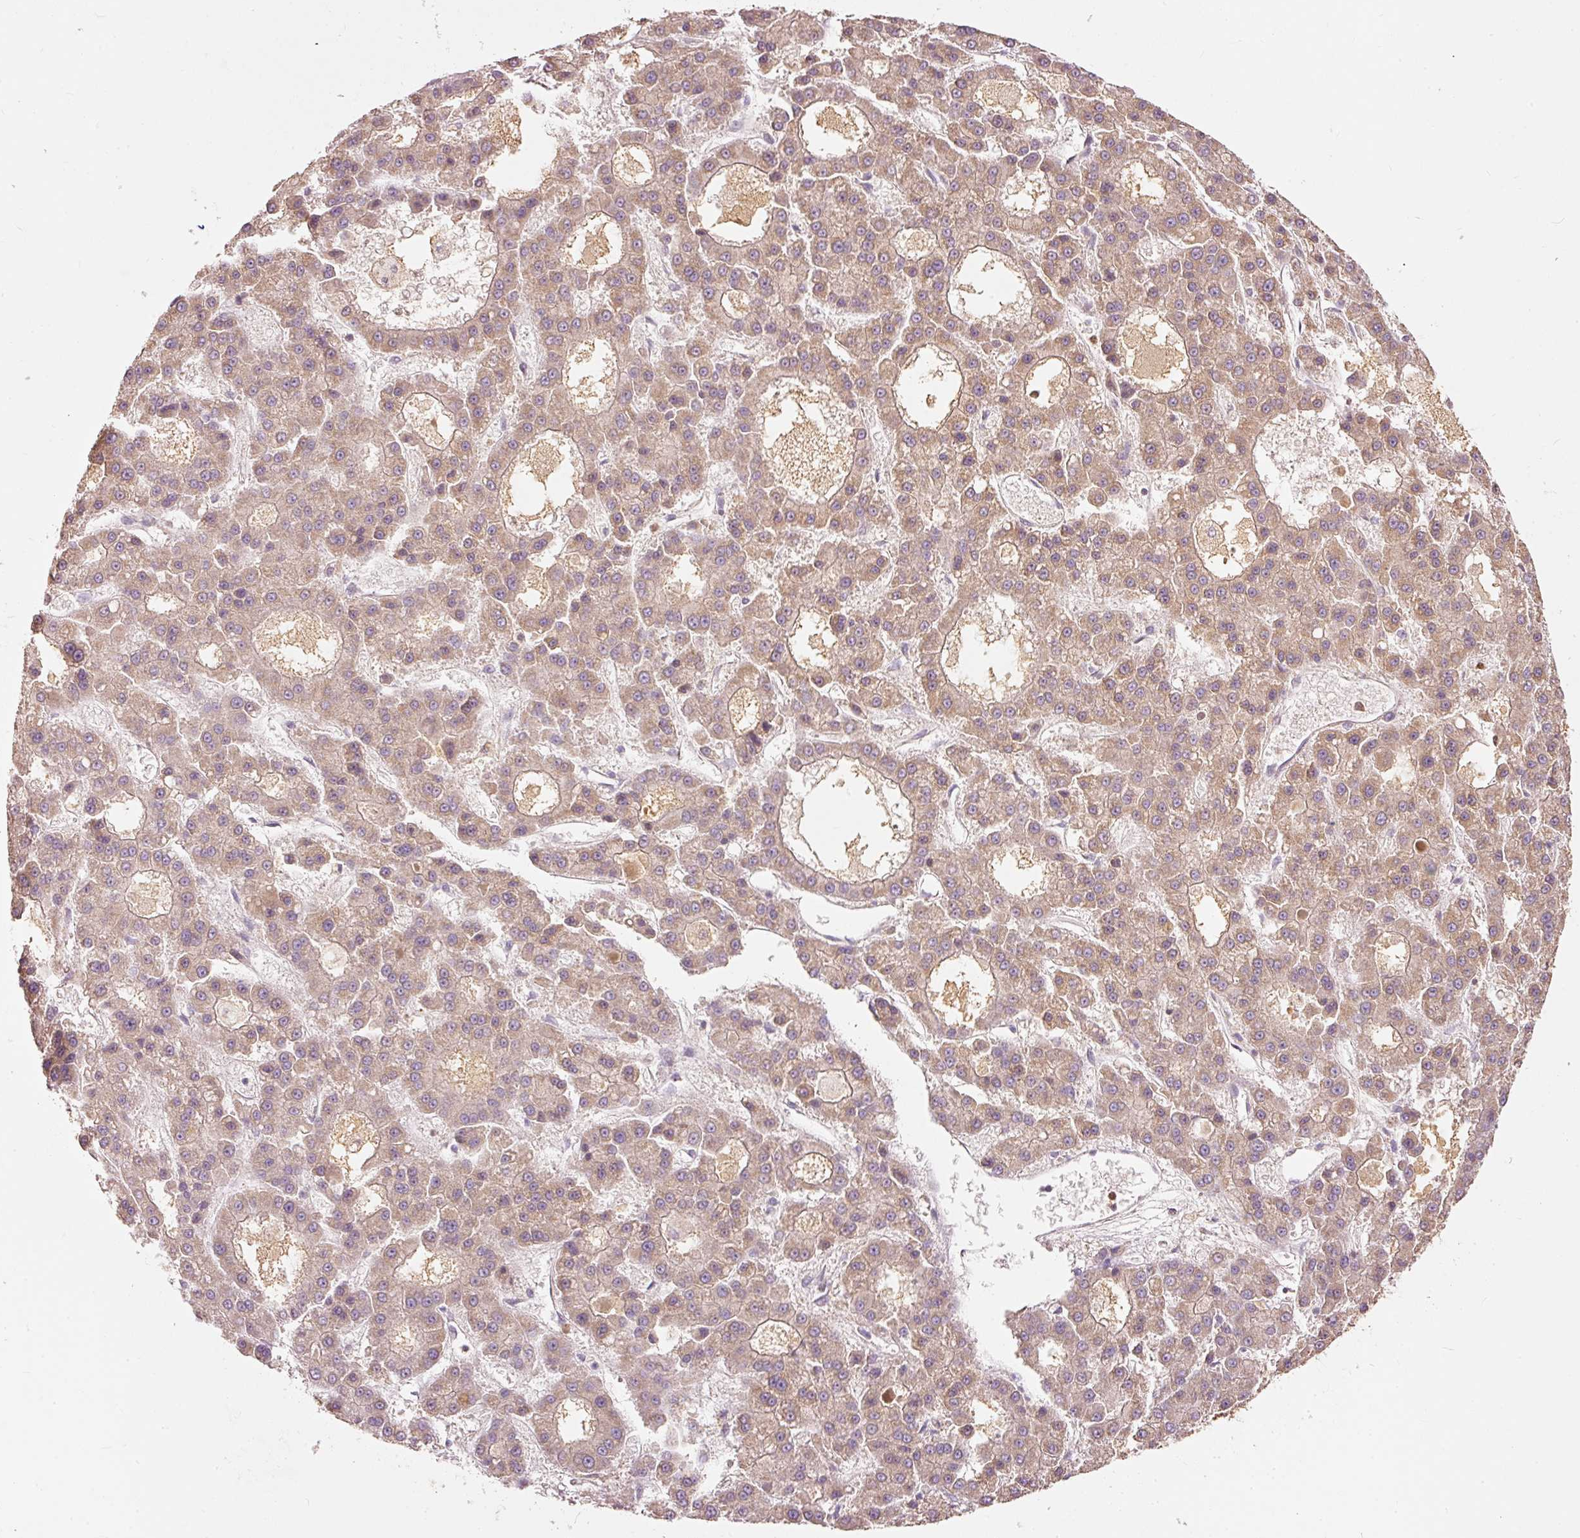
{"staining": {"intensity": "weak", "quantity": ">75%", "location": "cytoplasmic/membranous"}, "tissue": "liver cancer", "cell_type": "Tumor cells", "image_type": "cancer", "snomed": [{"axis": "morphology", "description": "Carcinoma, Hepatocellular, NOS"}, {"axis": "topography", "description": "Liver"}], "caption": "Weak cytoplasmic/membranous positivity is seen in approximately >75% of tumor cells in liver hepatocellular carcinoma. Using DAB (brown) and hematoxylin (blue) stains, captured at high magnification using brightfield microscopy.", "gene": "PSENEN", "patient": {"sex": "male", "age": 70}}